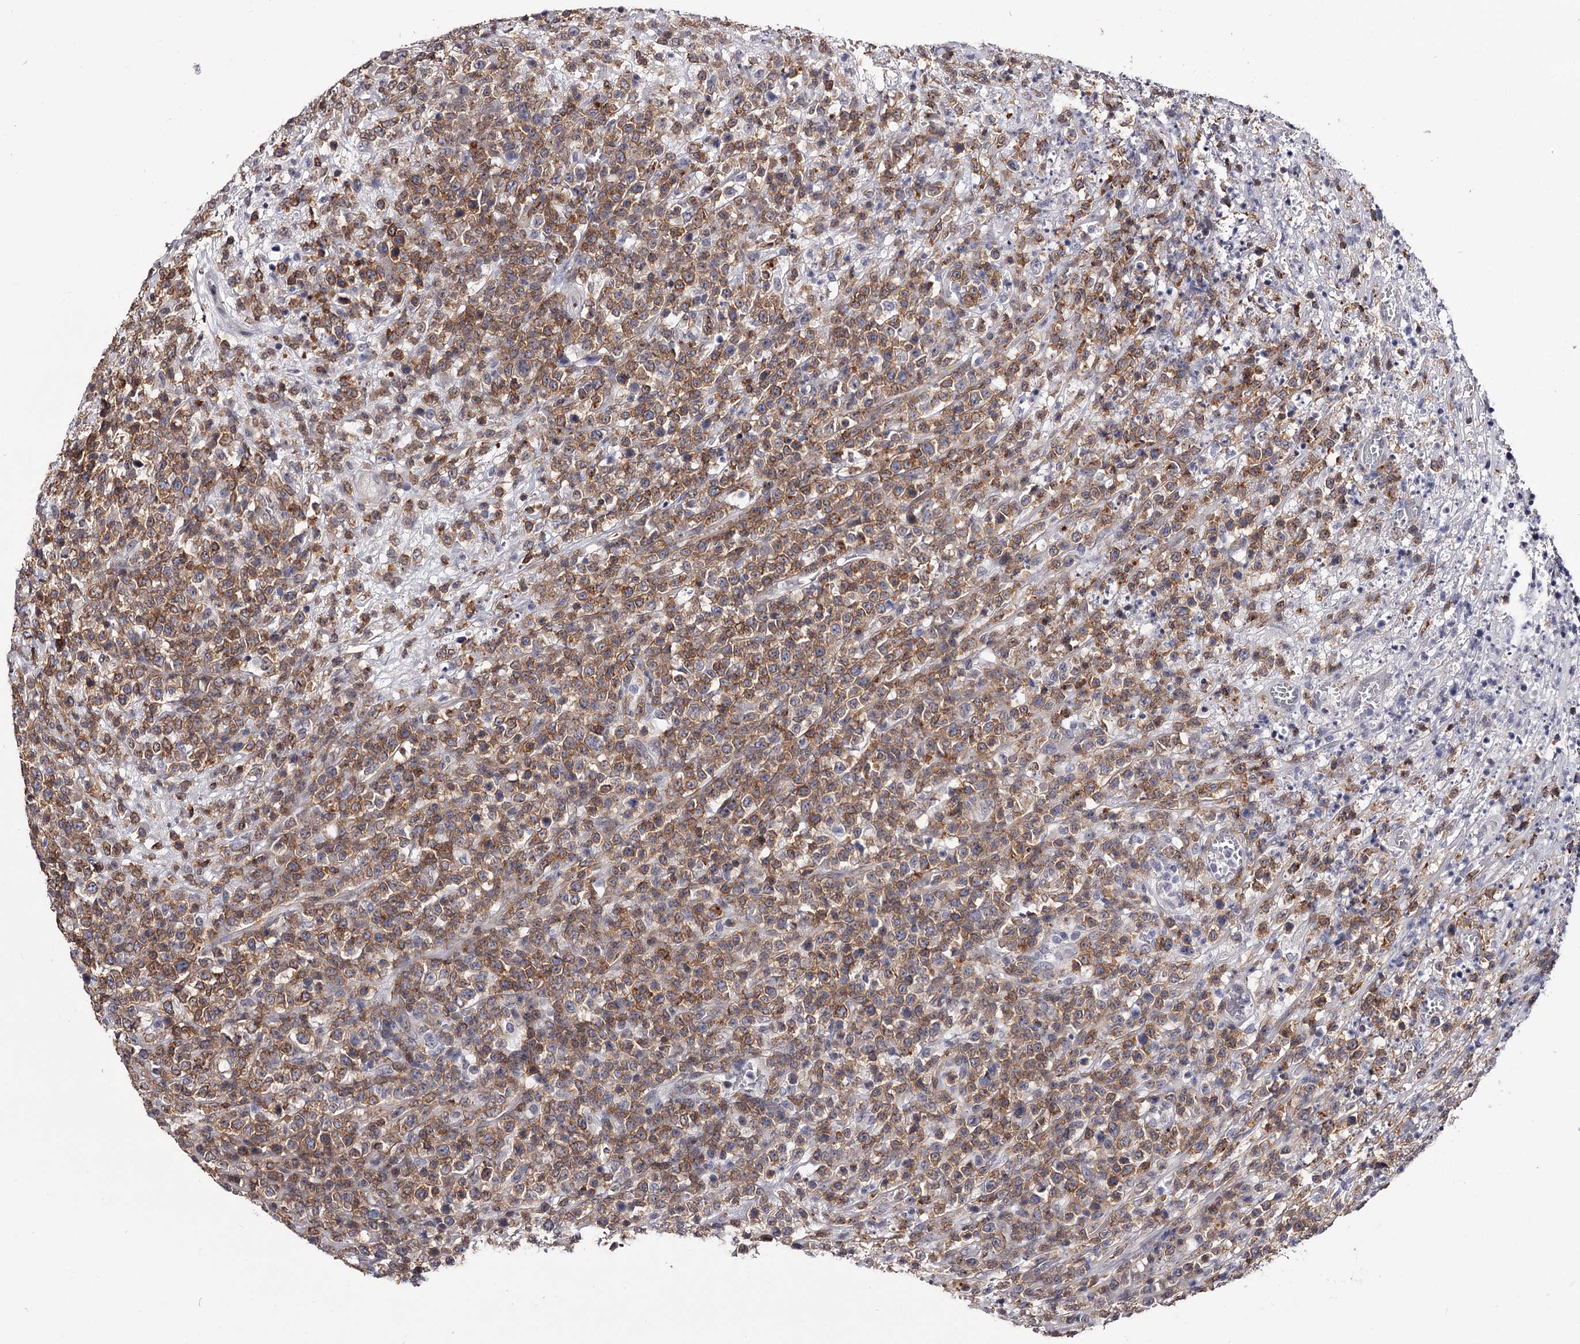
{"staining": {"intensity": "moderate", "quantity": ">75%", "location": "cytoplasmic/membranous"}, "tissue": "lymphoma", "cell_type": "Tumor cells", "image_type": "cancer", "snomed": [{"axis": "morphology", "description": "Malignant lymphoma, non-Hodgkin's type, High grade"}, {"axis": "topography", "description": "Colon"}], "caption": "High-grade malignant lymphoma, non-Hodgkin's type stained for a protein demonstrates moderate cytoplasmic/membranous positivity in tumor cells.", "gene": "OVOL2", "patient": {"sex": "female", "age": 53}}